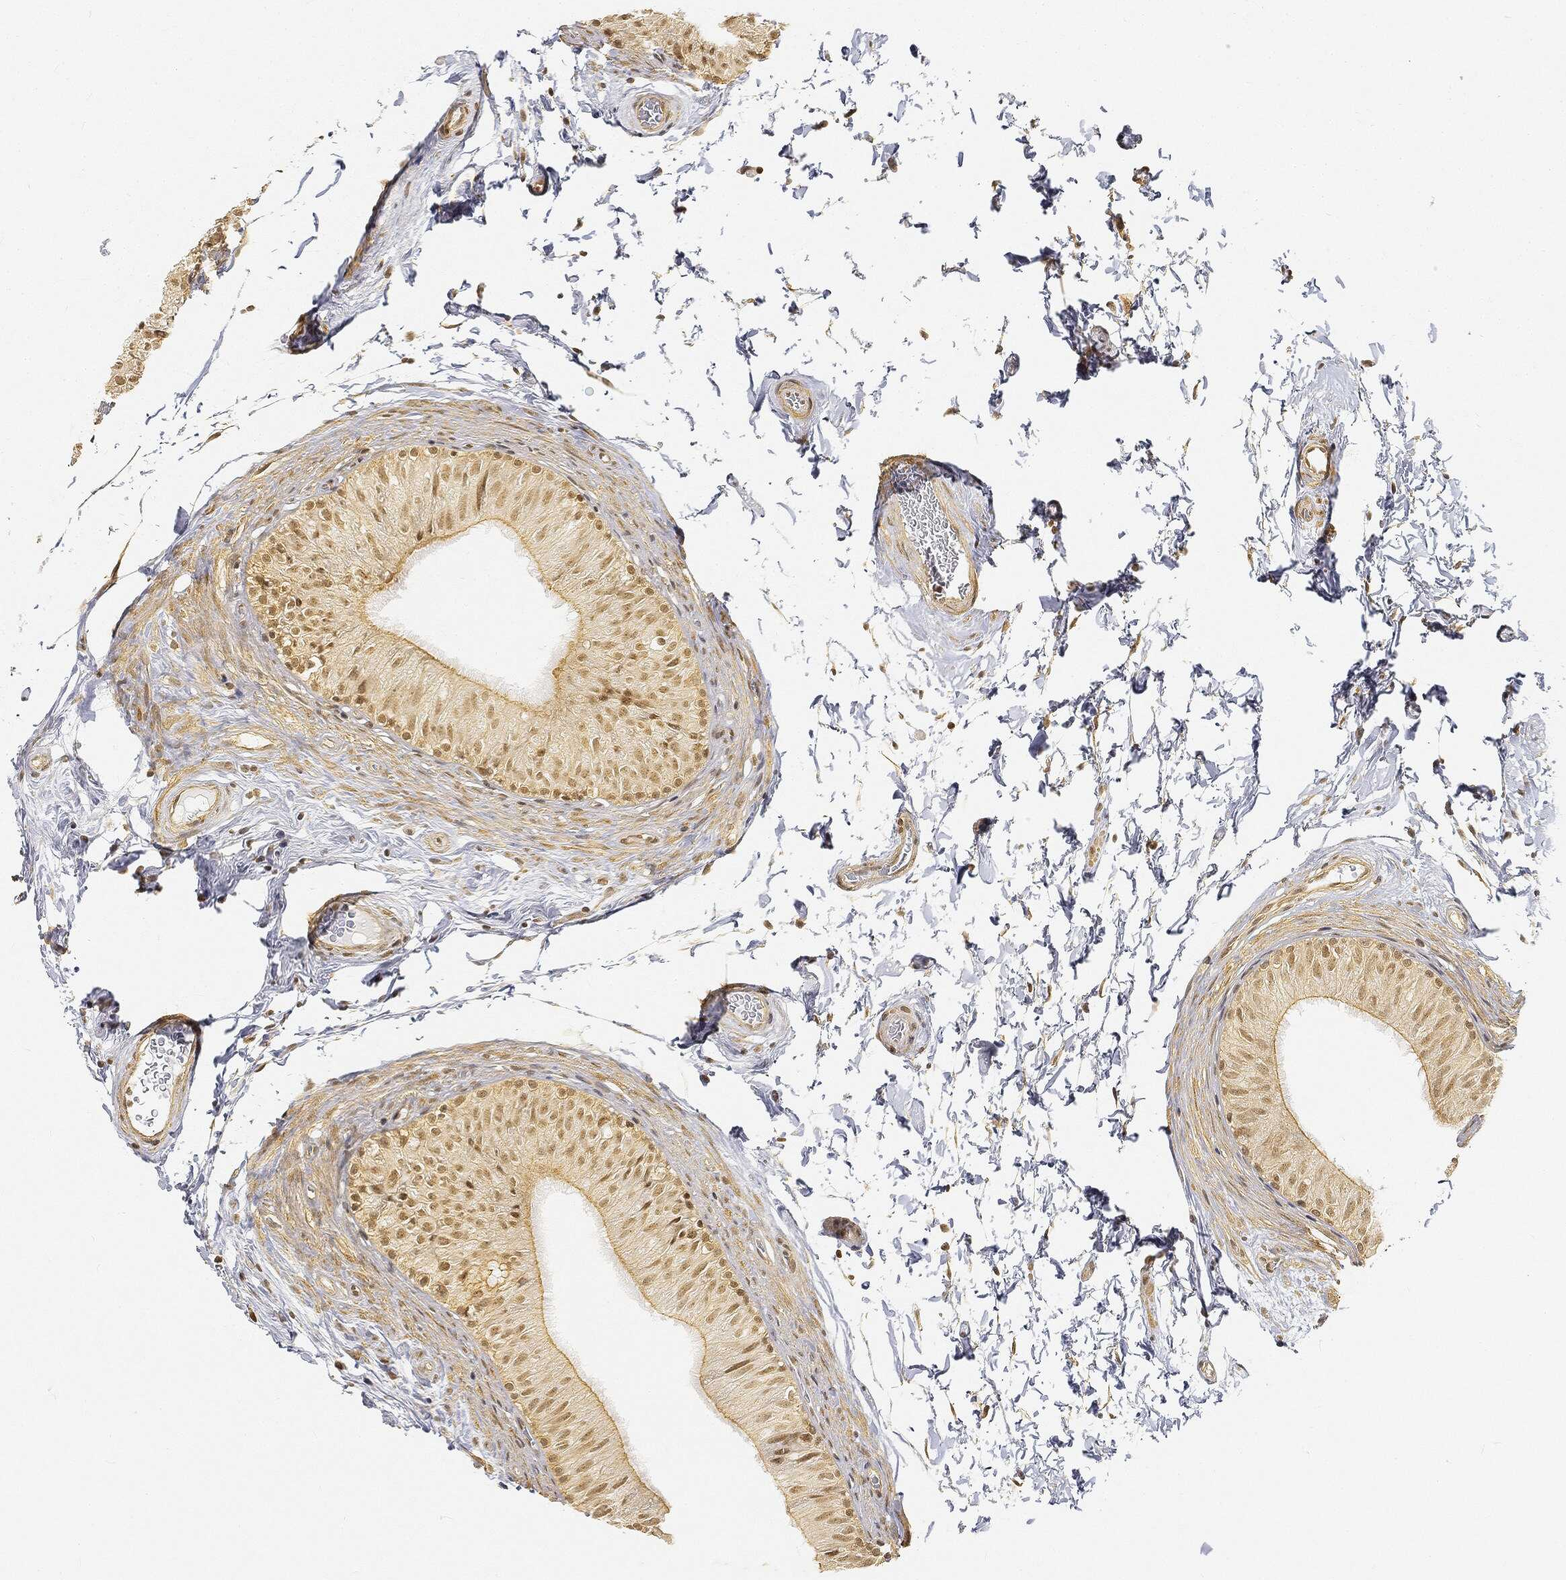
{"staining": {"intensity": "moderate", "quantity": ">75%", "location": "cytoplasmic/membranous,nuclear"}, "tissue": "epididymis", "cell_type": "Glandular cells", "image_type": "normal", "snomed": [{"axis": "morphology", "description": "Normal tissue, NOS"}, {"axis": "topography", "description": "Epididymis"}], "caption": "Immunohistochemical staining of benign epididymis exhibits >75% levels of moderate cytoplasmic/membranous,nuclear protein expression in about >75% of glandular cells.", "gene": "RSRC2", "patient": {"sex": "male", "age": 34}}